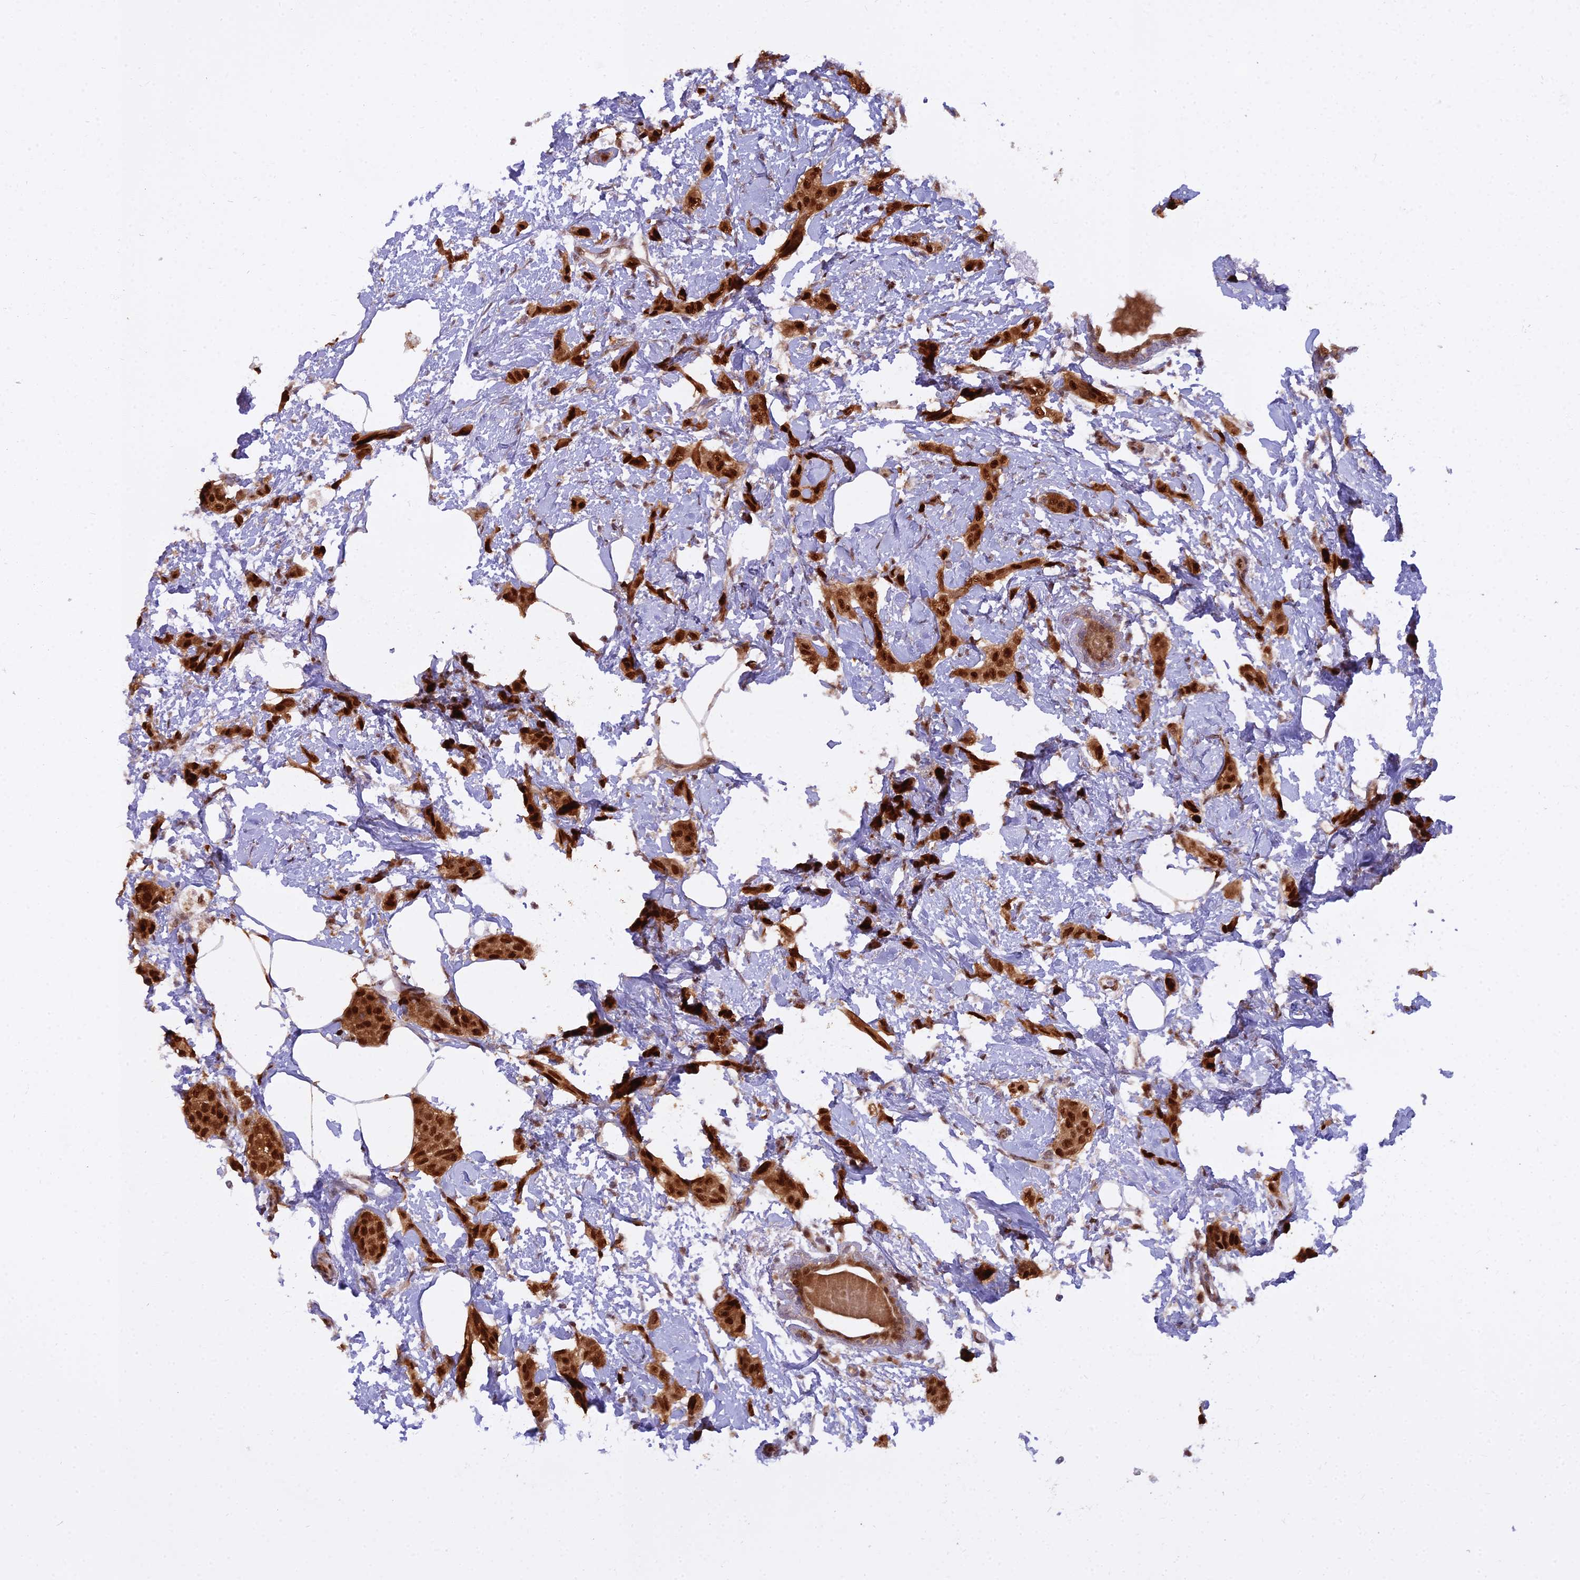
{"staining": {"intensity": "strong", "quantity": ">75%", "location": "cytoplasmic/membranous,nuclear"}, "tissue": "breast cancer", "cell_type": "Tumor cells", "image_type": "cancer", "snomed": [{"axis": "morphology", "description": "Duct carcinoma"}, {"axis": "topography", "description": "Breast"}], "caption": "Human breast cancer (invasive ductal carcinoma) stained with a protein marker reveals strong staining in tumor cells.", "gene": "NPEPL1", "patient": {"sex": "female", "age": 72}}